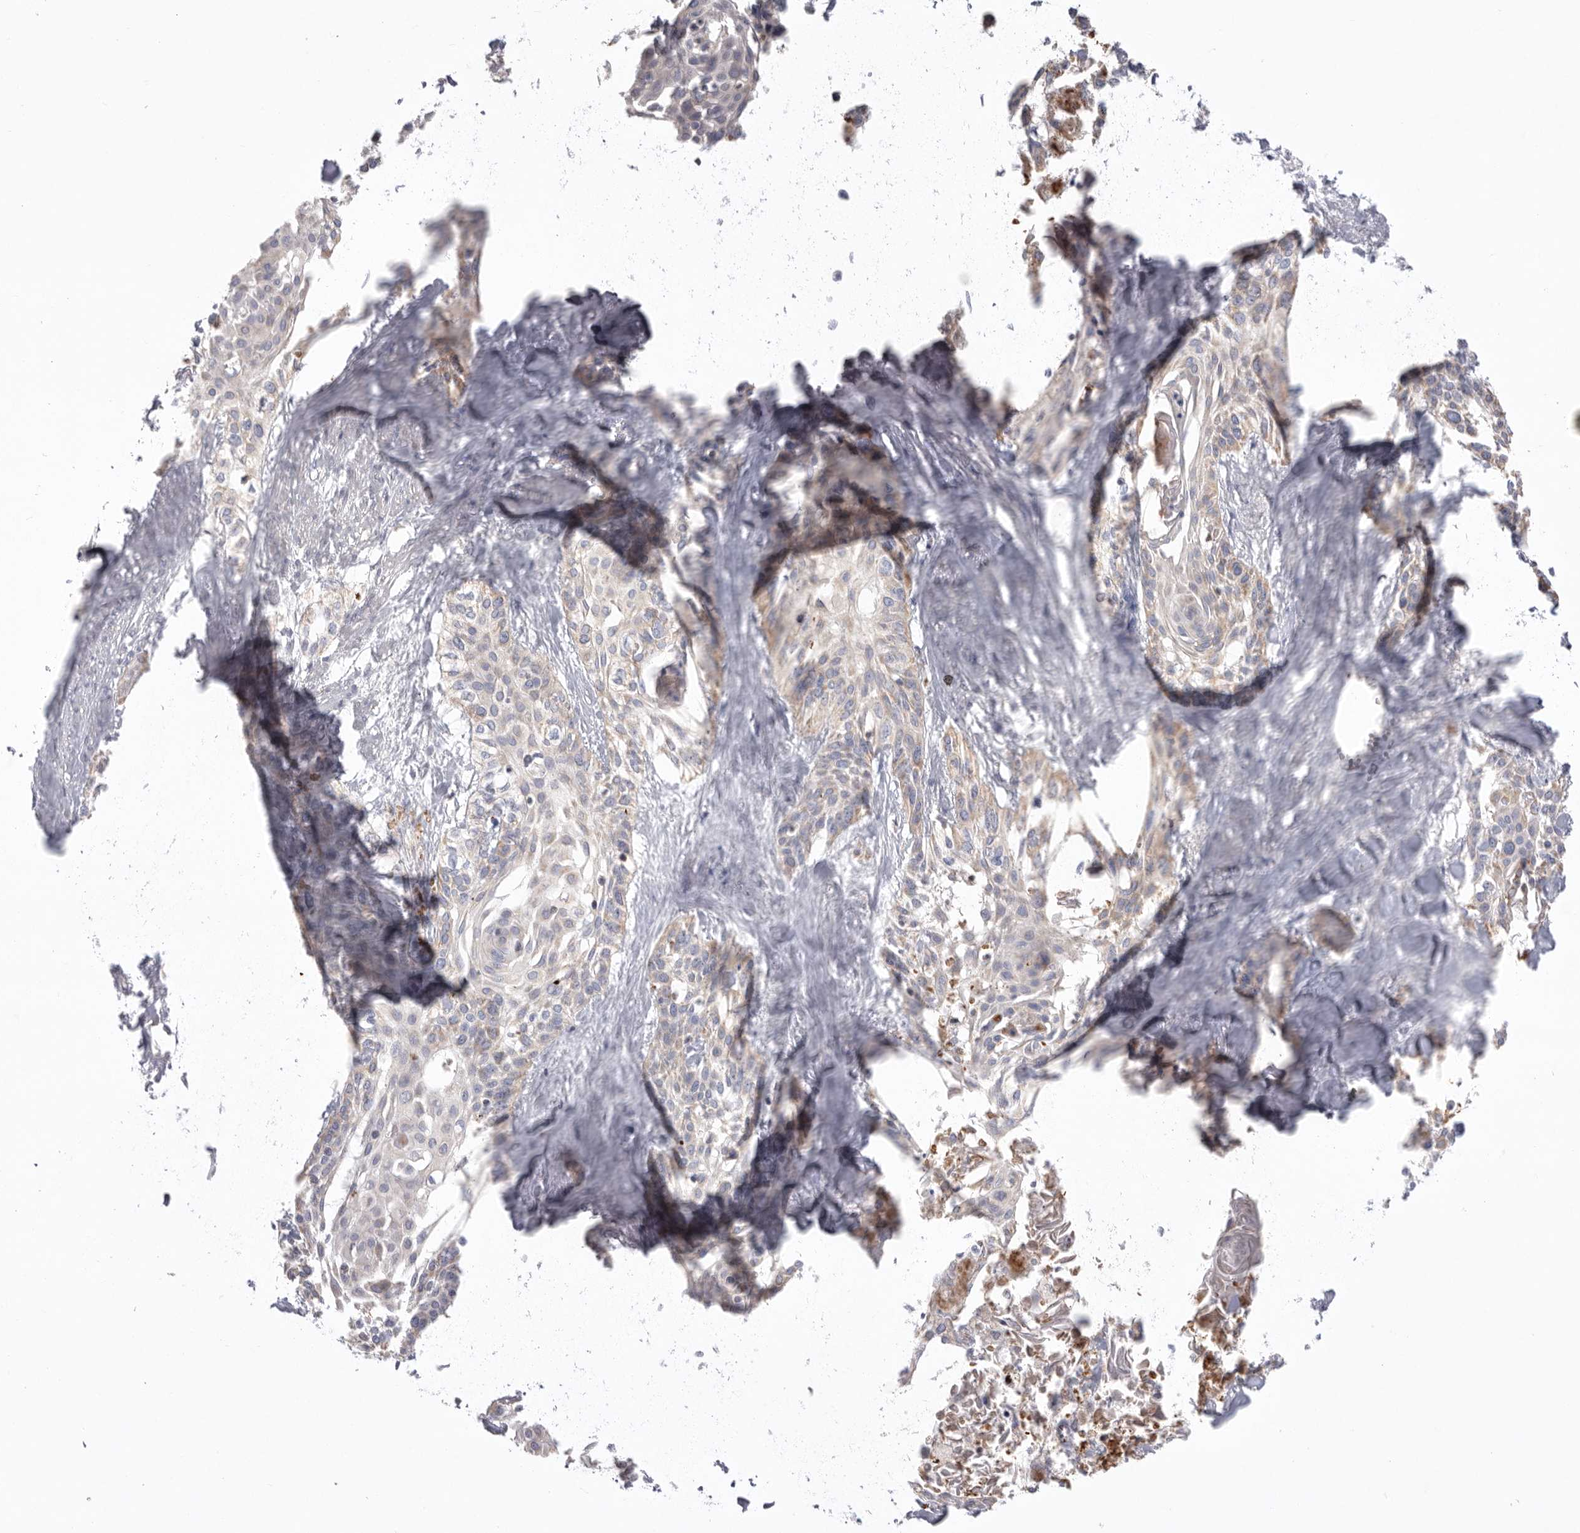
{"staining": {"intensity": "weak", "quantity": "<25%", "location": "cytoplasmic/membranous"}, "tissue": "cervical cancer", "cell_type": "Tumor cells", "image_type": "cancer", "snomed": [{"axis": "morphology", "description": "Squamous cell carcinoma, NOS"}, {"axis": "topography", "description": "Cervix"}], "caption": "Tumor cells are negative for brown protein staining in cervical squamous cell carcinoma.", "gene": "VDAC3", "patient": {"sex": "female", "age": 57}}